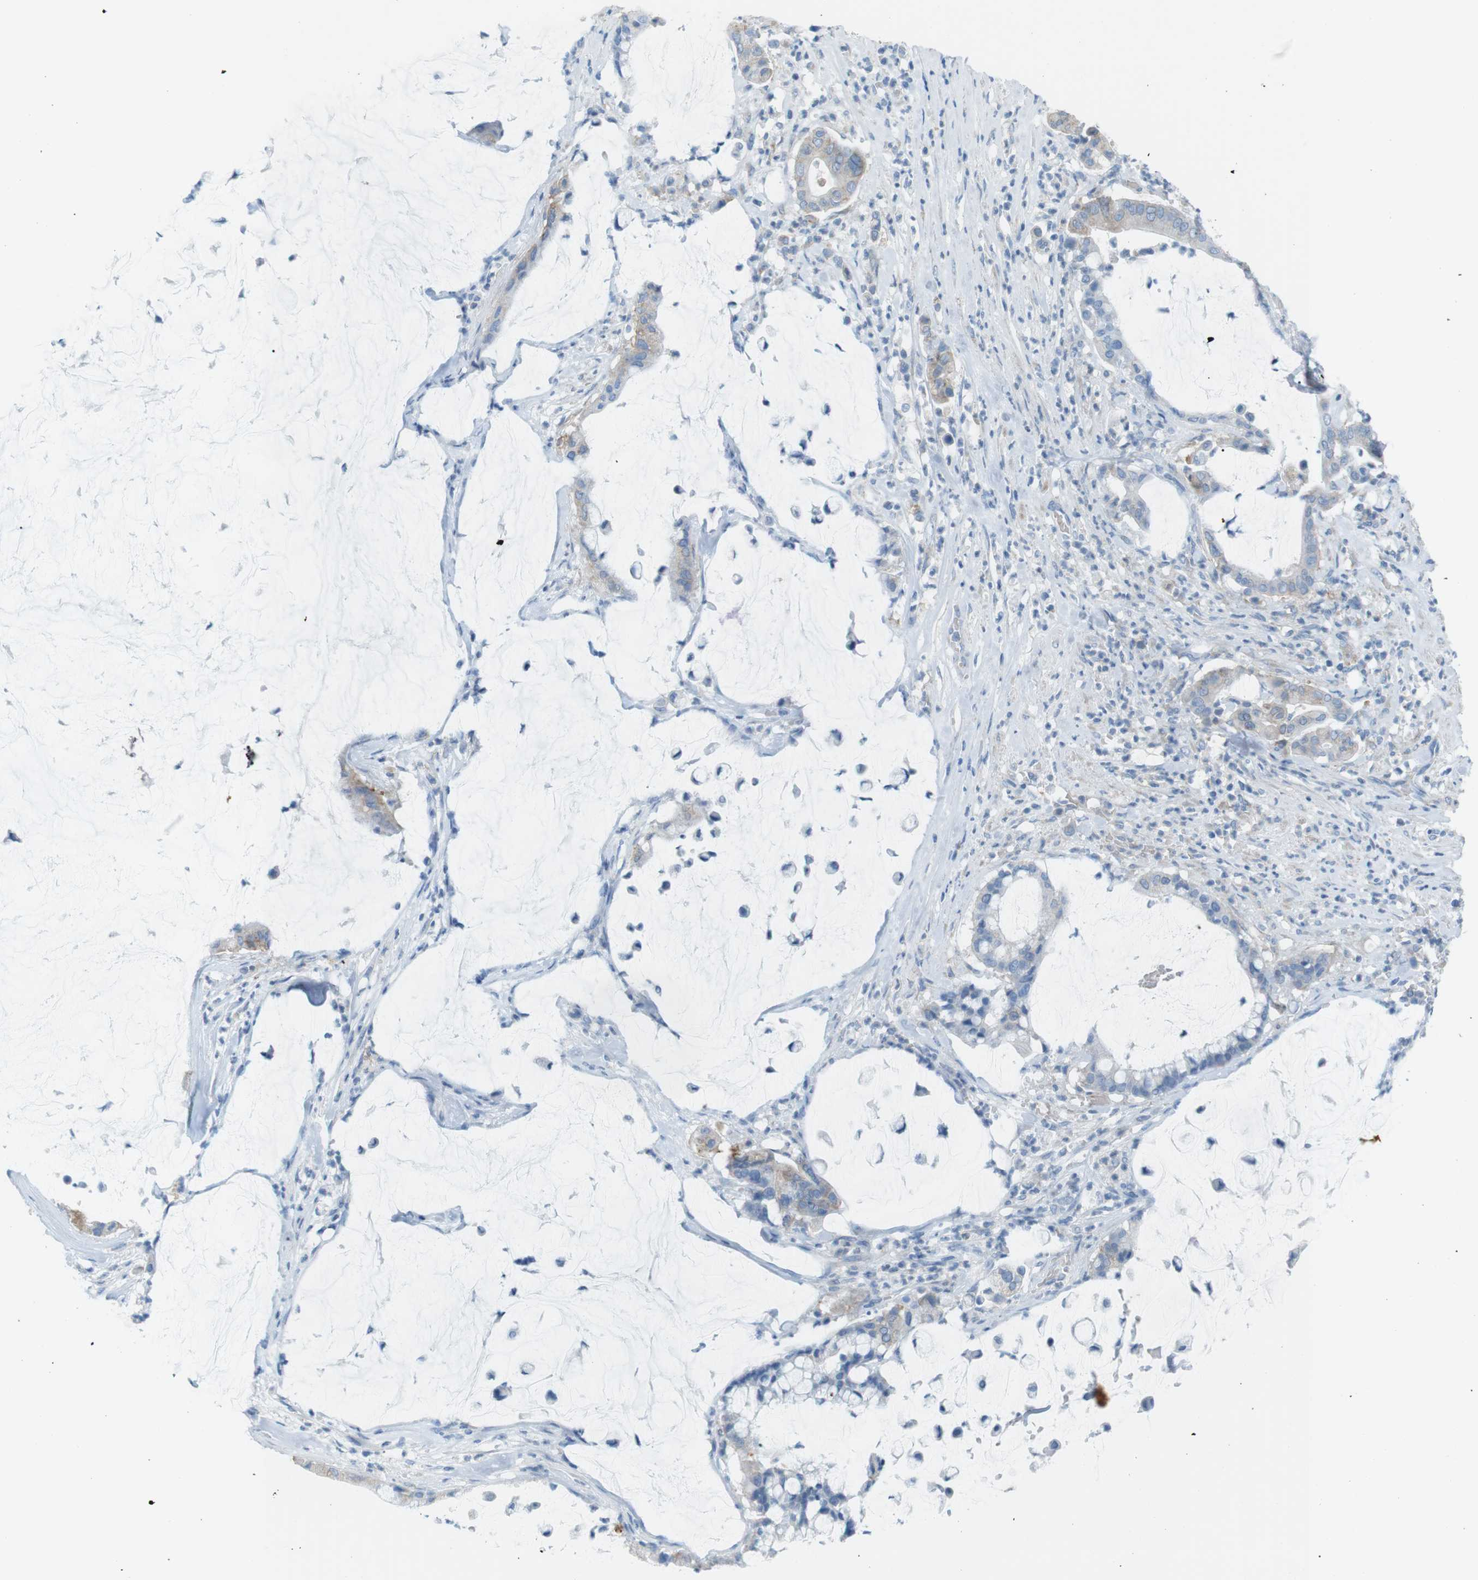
{"staining": {"intensity": "negative", "quantity": "none", "location": "none"}, "tissue": "pancreatic cancer", "cell_type": "Tumor cells", "image_type": "cancer", "snomed": [{"axis": "morphology", "description": "Adenocarcinoma, NOS"}, {"axis": "topography", "description": "Pancreas"}], "caption": "Immunohistochemistry (IHC) histopathology image of neoplastic tissue: adenocarcinoma (pancreatic) stained with DAB shows no significant protein positivity in tumor cells.", "gene": "VAMP1", "patient": {"sex": "male", "age": 41}}